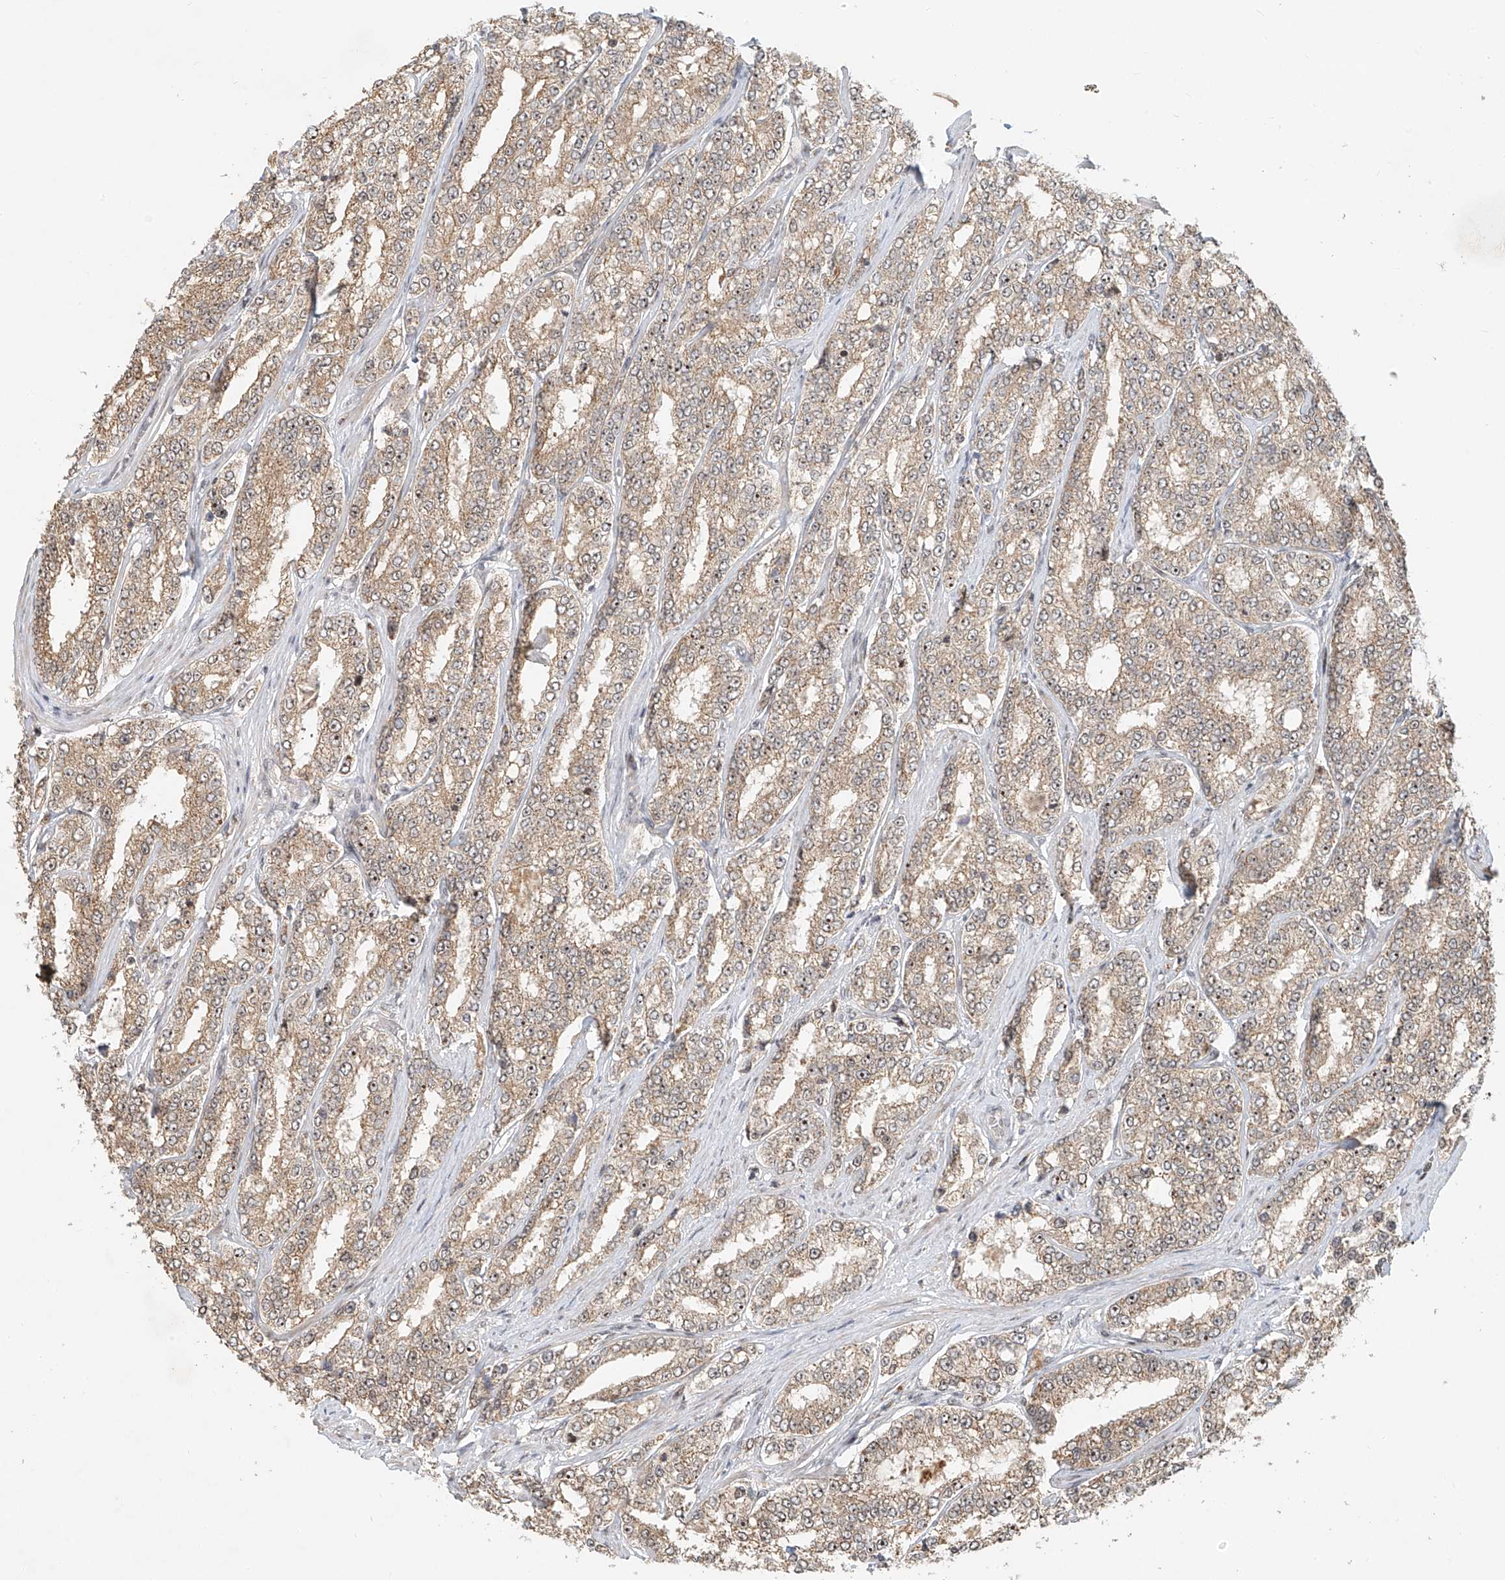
{"staining": {"intensity": "weak", "quantity": "25%-75%", "location": "cytoplasmic/membranous"}, "tissue": "prostate cancer", "cell_type": "Tumor cells", "image_type": "cancer", "snomed": [{"axis": "morphology", "description": "Normal tissue, NOS"}, {"axis": "morphology", "description": "Adenocarcinoma, High grade"}, {"axis": "topography", "description": "Prostate"}], "caption": "This is an image of immunohistochemistry (IHC) staining of prostate adenocarcinoma (high-grade), which shows weak positivity in the cytoplasmic/membranous of tumor cells.", "gene": "SYTL3", "patient": {"sex": "male", "age": 83}}